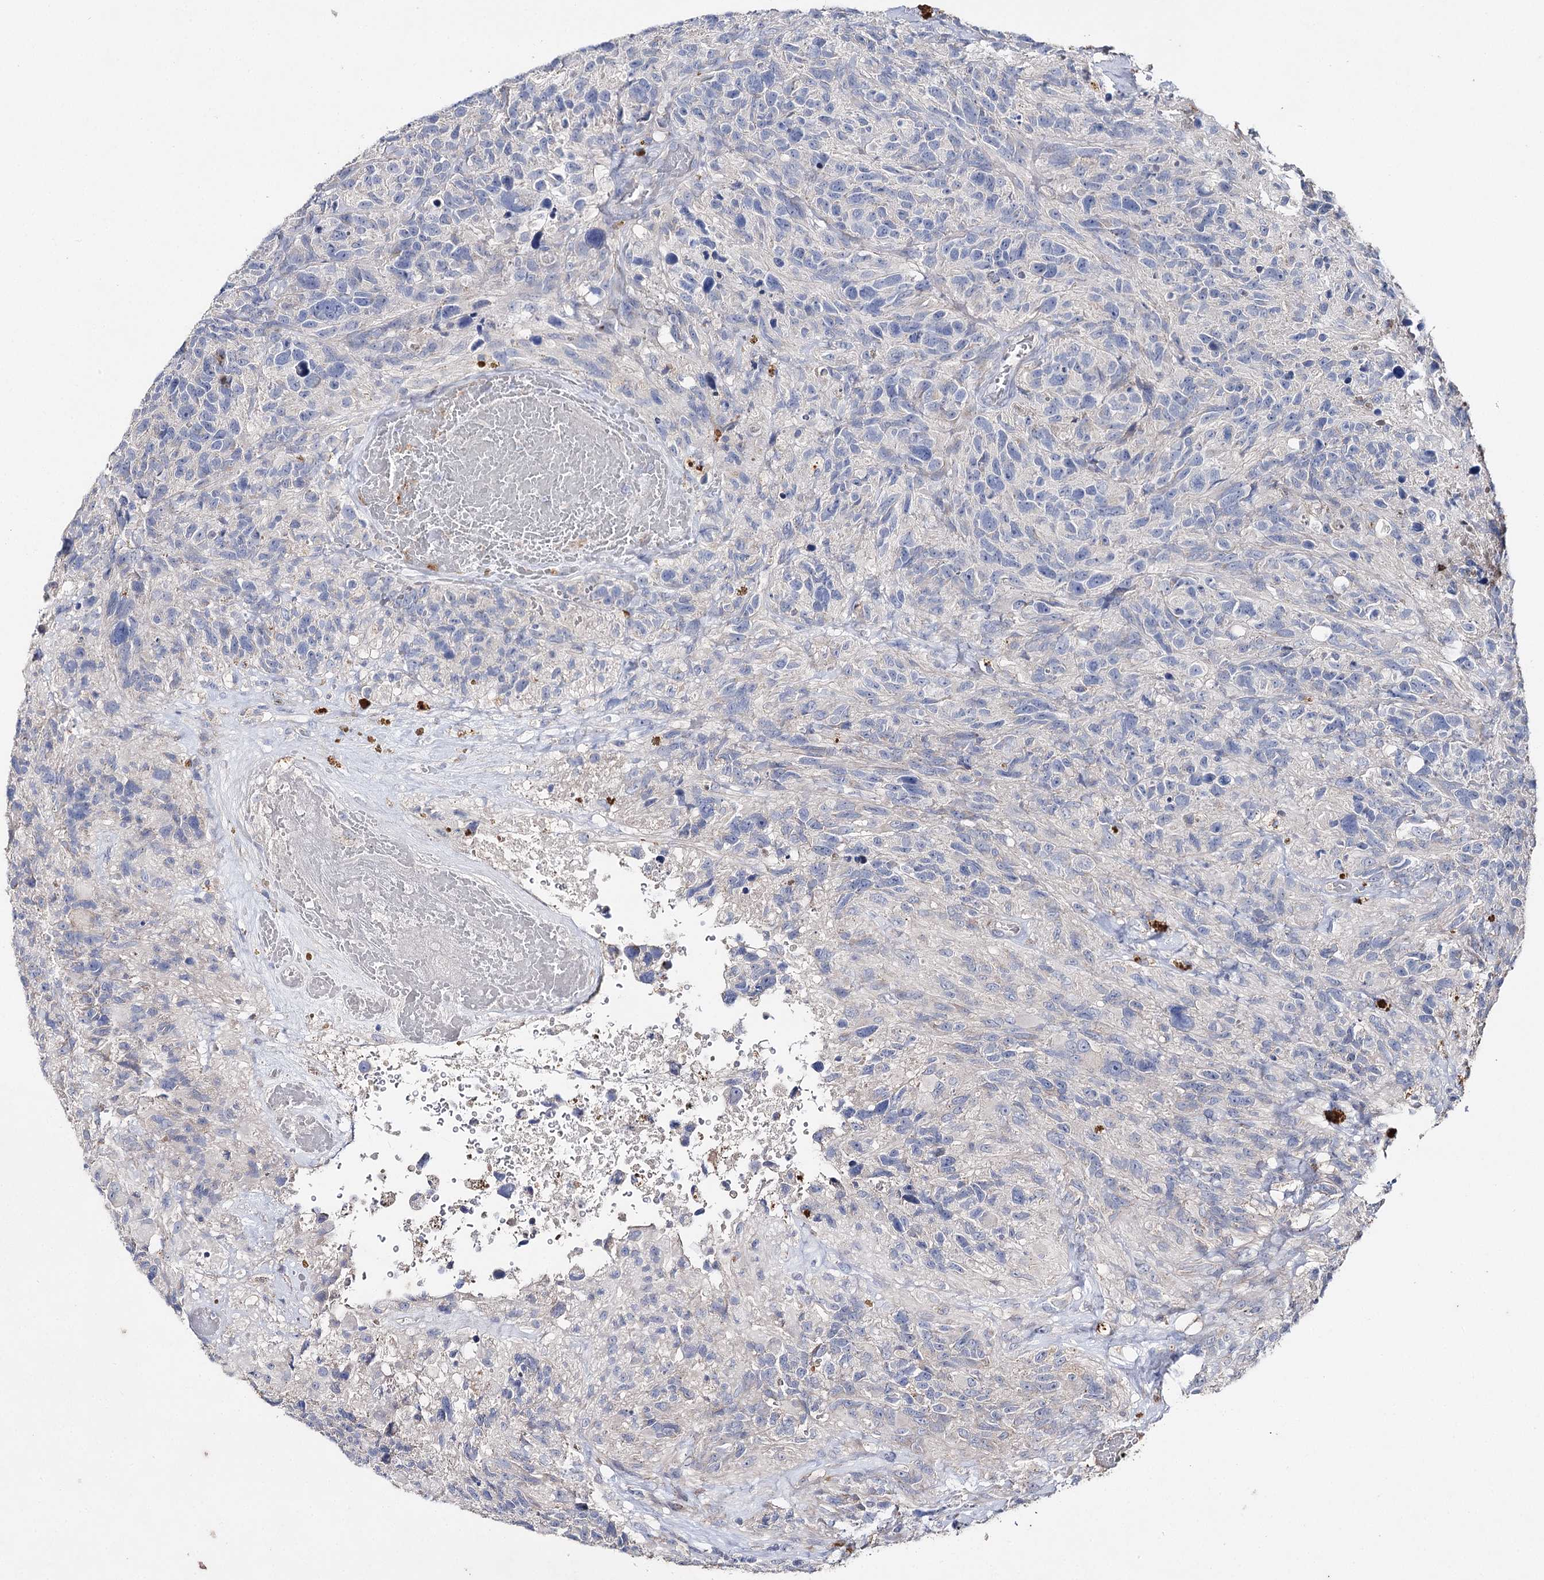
{"staining": {"intensity": "negative", "quantity": "none", "location": "none"}, "tissue": "glioma", "cell_type": "Tumor cells", "image_type": "cancer", "snomed": [{"axis": "morphology", "description": "Glioma, malignant, High grade"}, {"axis": "topography", "description": "Brain"}], "caption": "IHC image of neoplastic tissue: human malignant glioma (high-grade) stained with DAB shows no significant protein expression in tumor cells. (Stains: DAB immunohistochemistry (IHC) with hematoxylin counter stain, Microscopy: brightfield microscopy at high magnification).", "gene": "IL1RAP", "patient": {"sex": "male", "age": 69}}